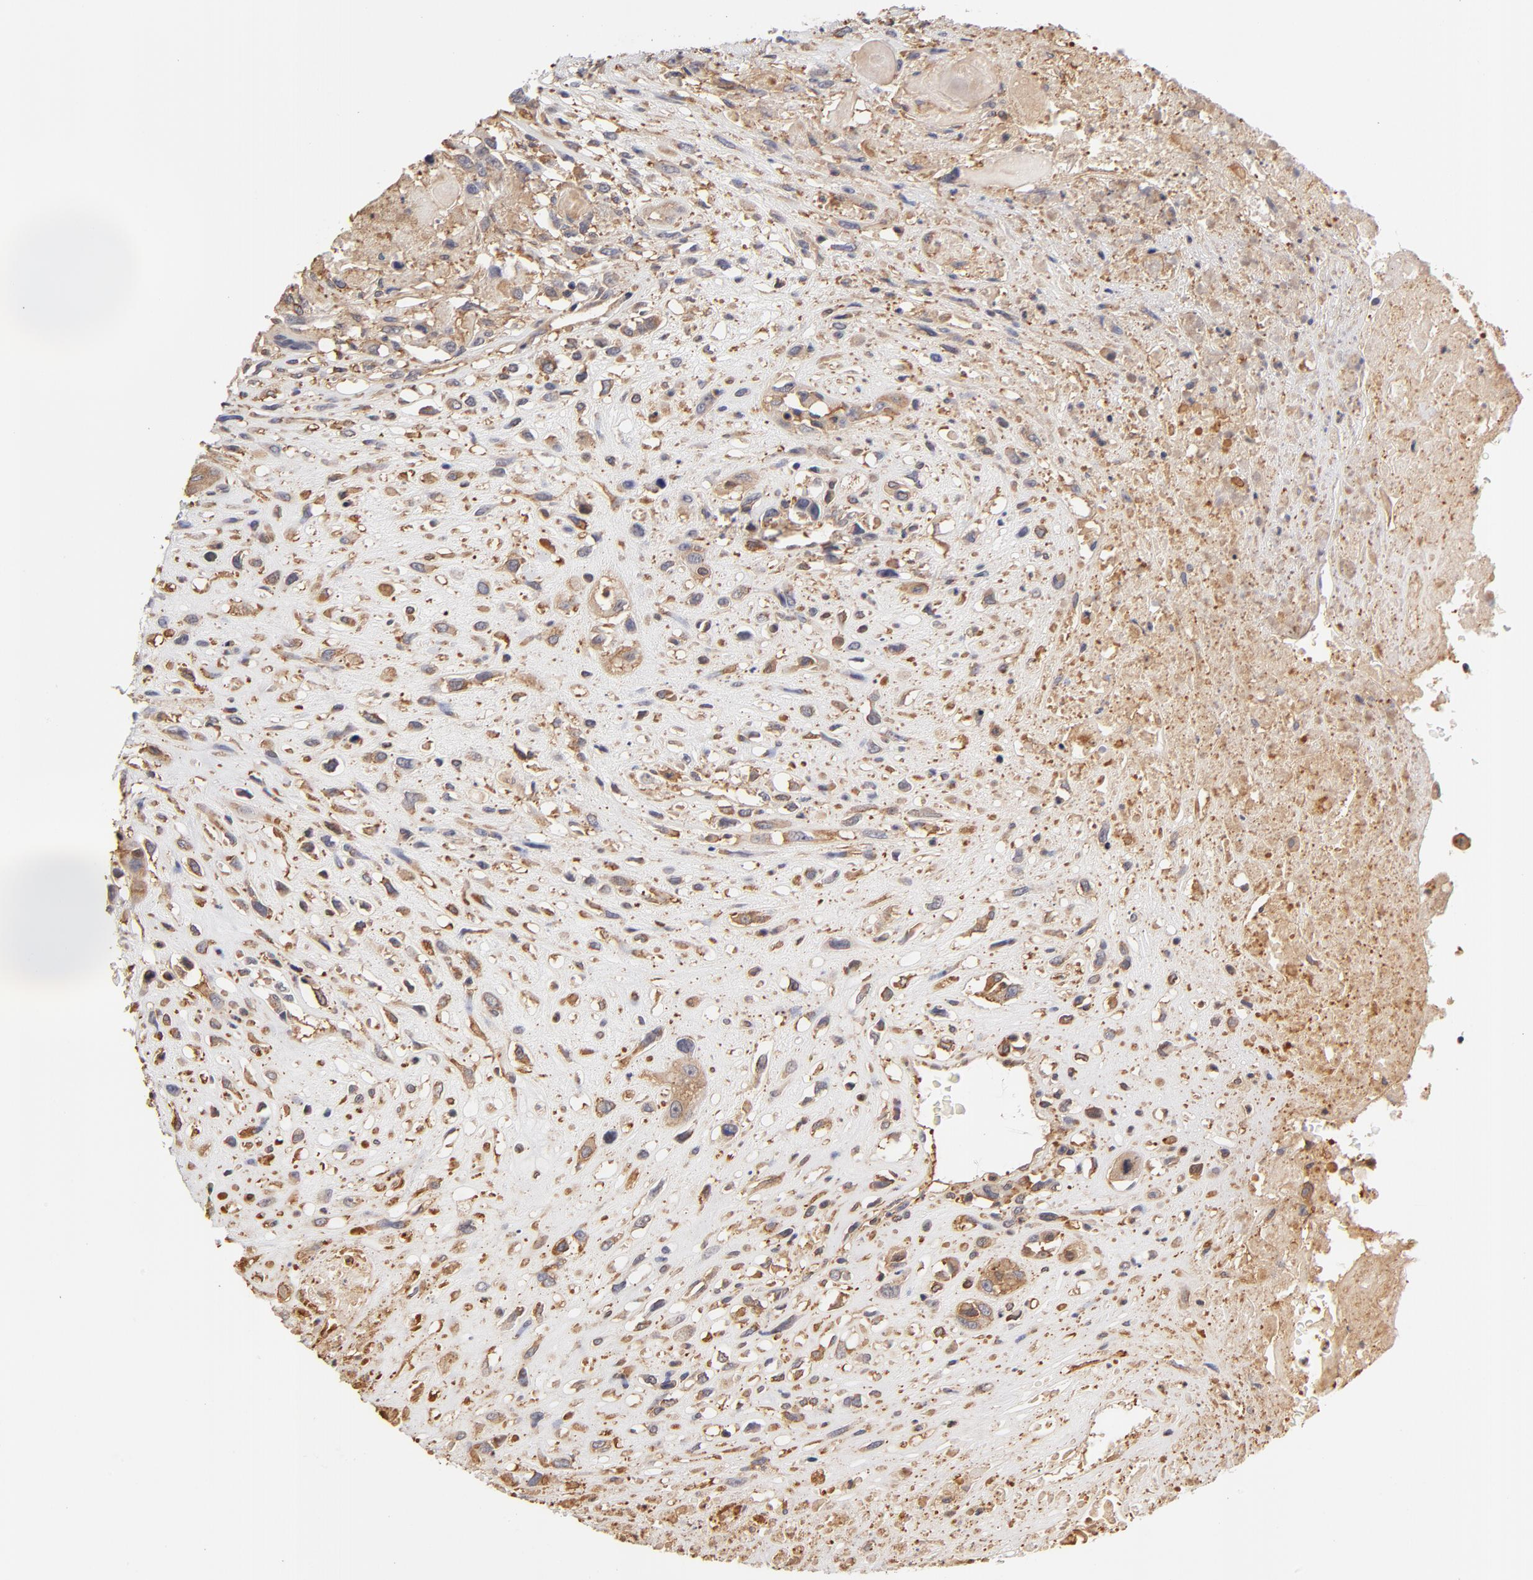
{"staining": {"intensity": "weak", "quantity": "25%-75%", "location": "cytoplasmic/membranous"}, "tissue": "head and neck cancer", "cell_type": "Tumor cells", "image_type": "cancer", "snomed": [{"axis": "morphology", "description": "Necrosis, NOS"}, {"axis": "morphology", "description": "Neoplasm, malignant, NOS"}, {"axis": "topography", "description": "Salivary gland"}, {"axis": "topography", "description": "Head-Neck"}], "caption": "DAB immunohistochemical staining of human neoplasm (malignant) (head and neck) shows weak cytoplasmic/membranous protein positivity in approximately 25%-75% of tumor cells. (DAB IHC with brightfield microscopy, high magnification).", "gene": "FCMR", "patient": {"sex": "male", "age": 43}}